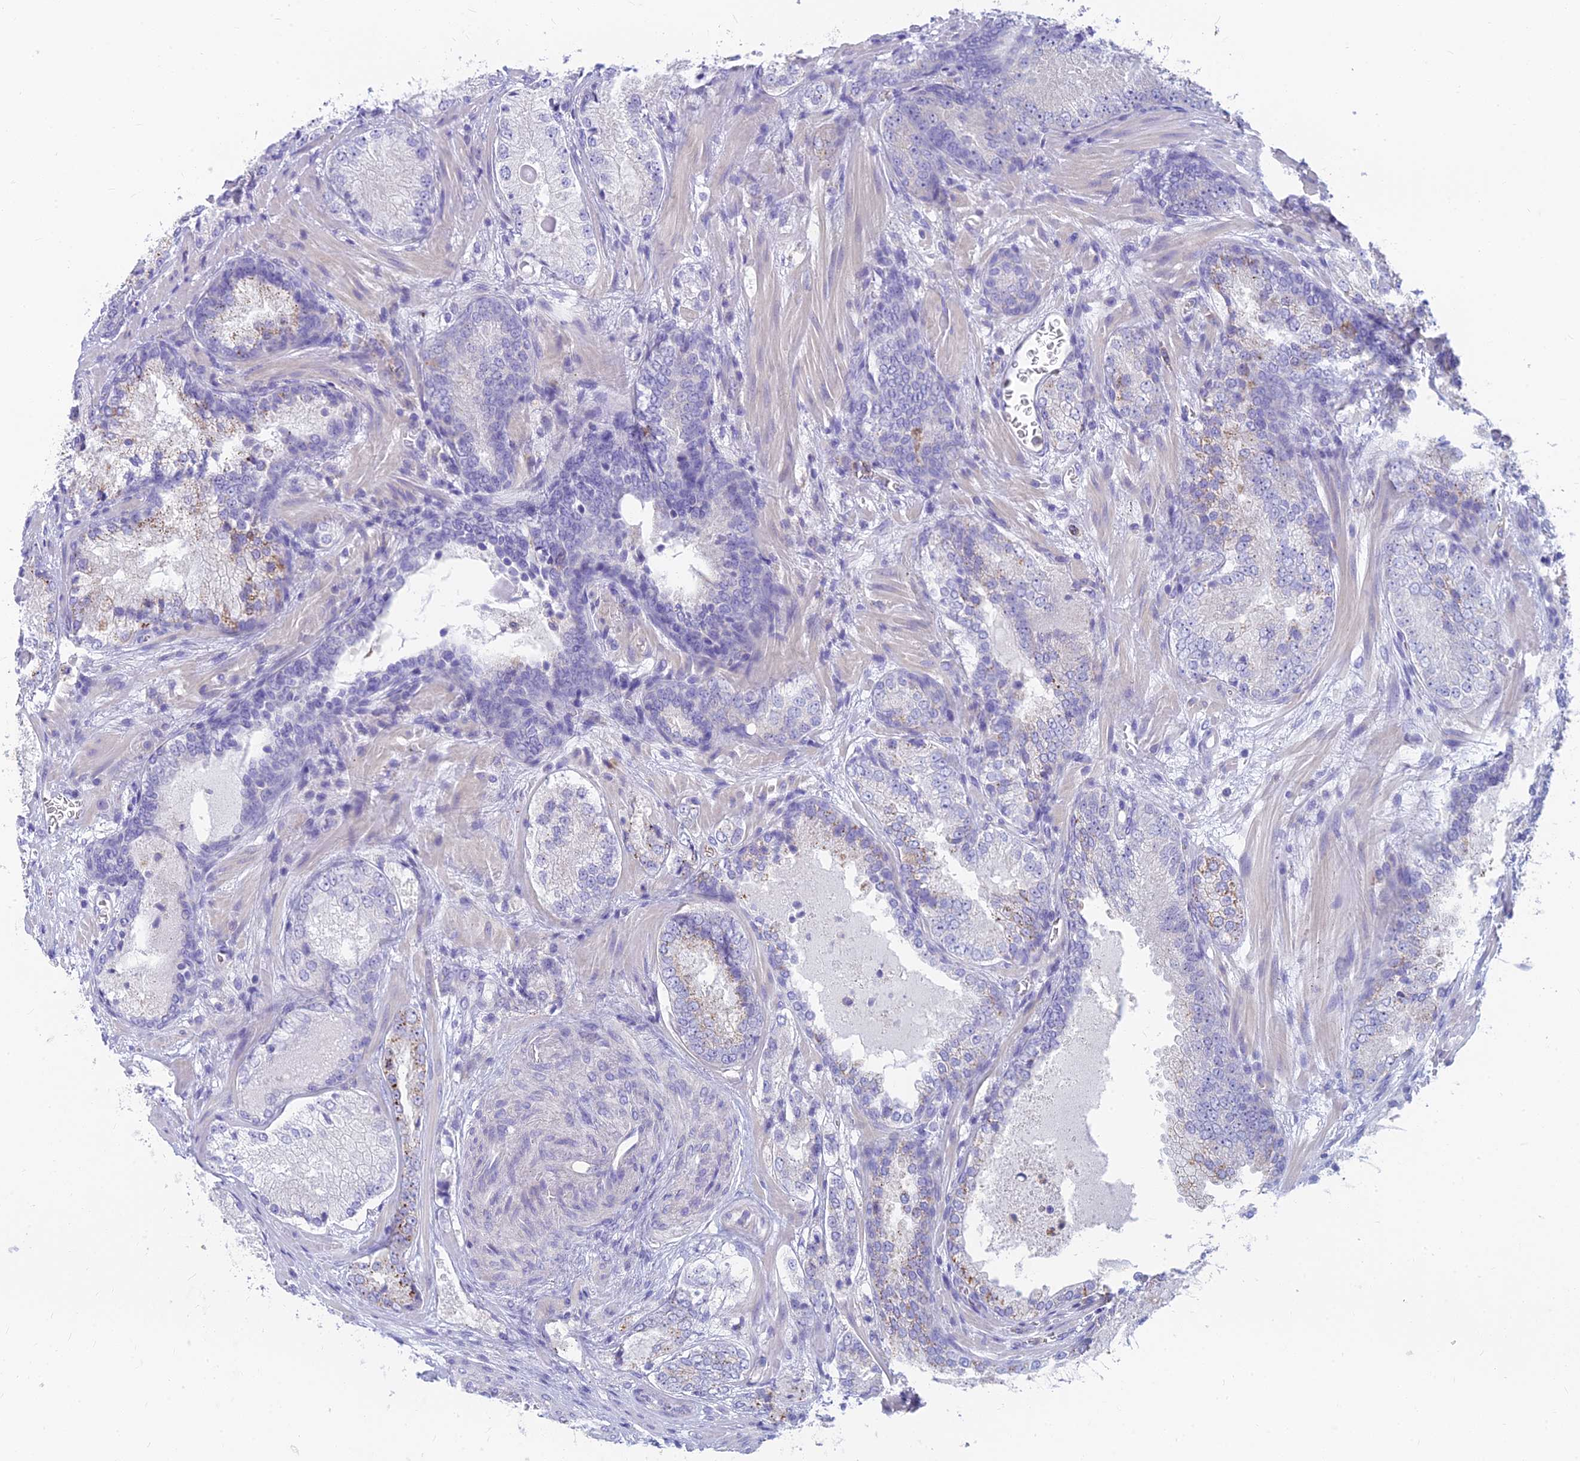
{"staining": {"intensity": "negative", "quantity": "none", "location": "none"}, "tissue": "prostate cancer", "cell_type": "Tumor cells", "image_type": "cancer", "snomed": [{"axis": "morphology", "description": "Adenocarcinoma, Low grade"}, {"axis": "topography", "description": "Prostate"}], "caption": "Tumor cells show no significant protein staining in prostate cancer (low-grade adenocarcinoma).", "gene": "STRN4", "patient": {"sex": "male", "age": 74}}